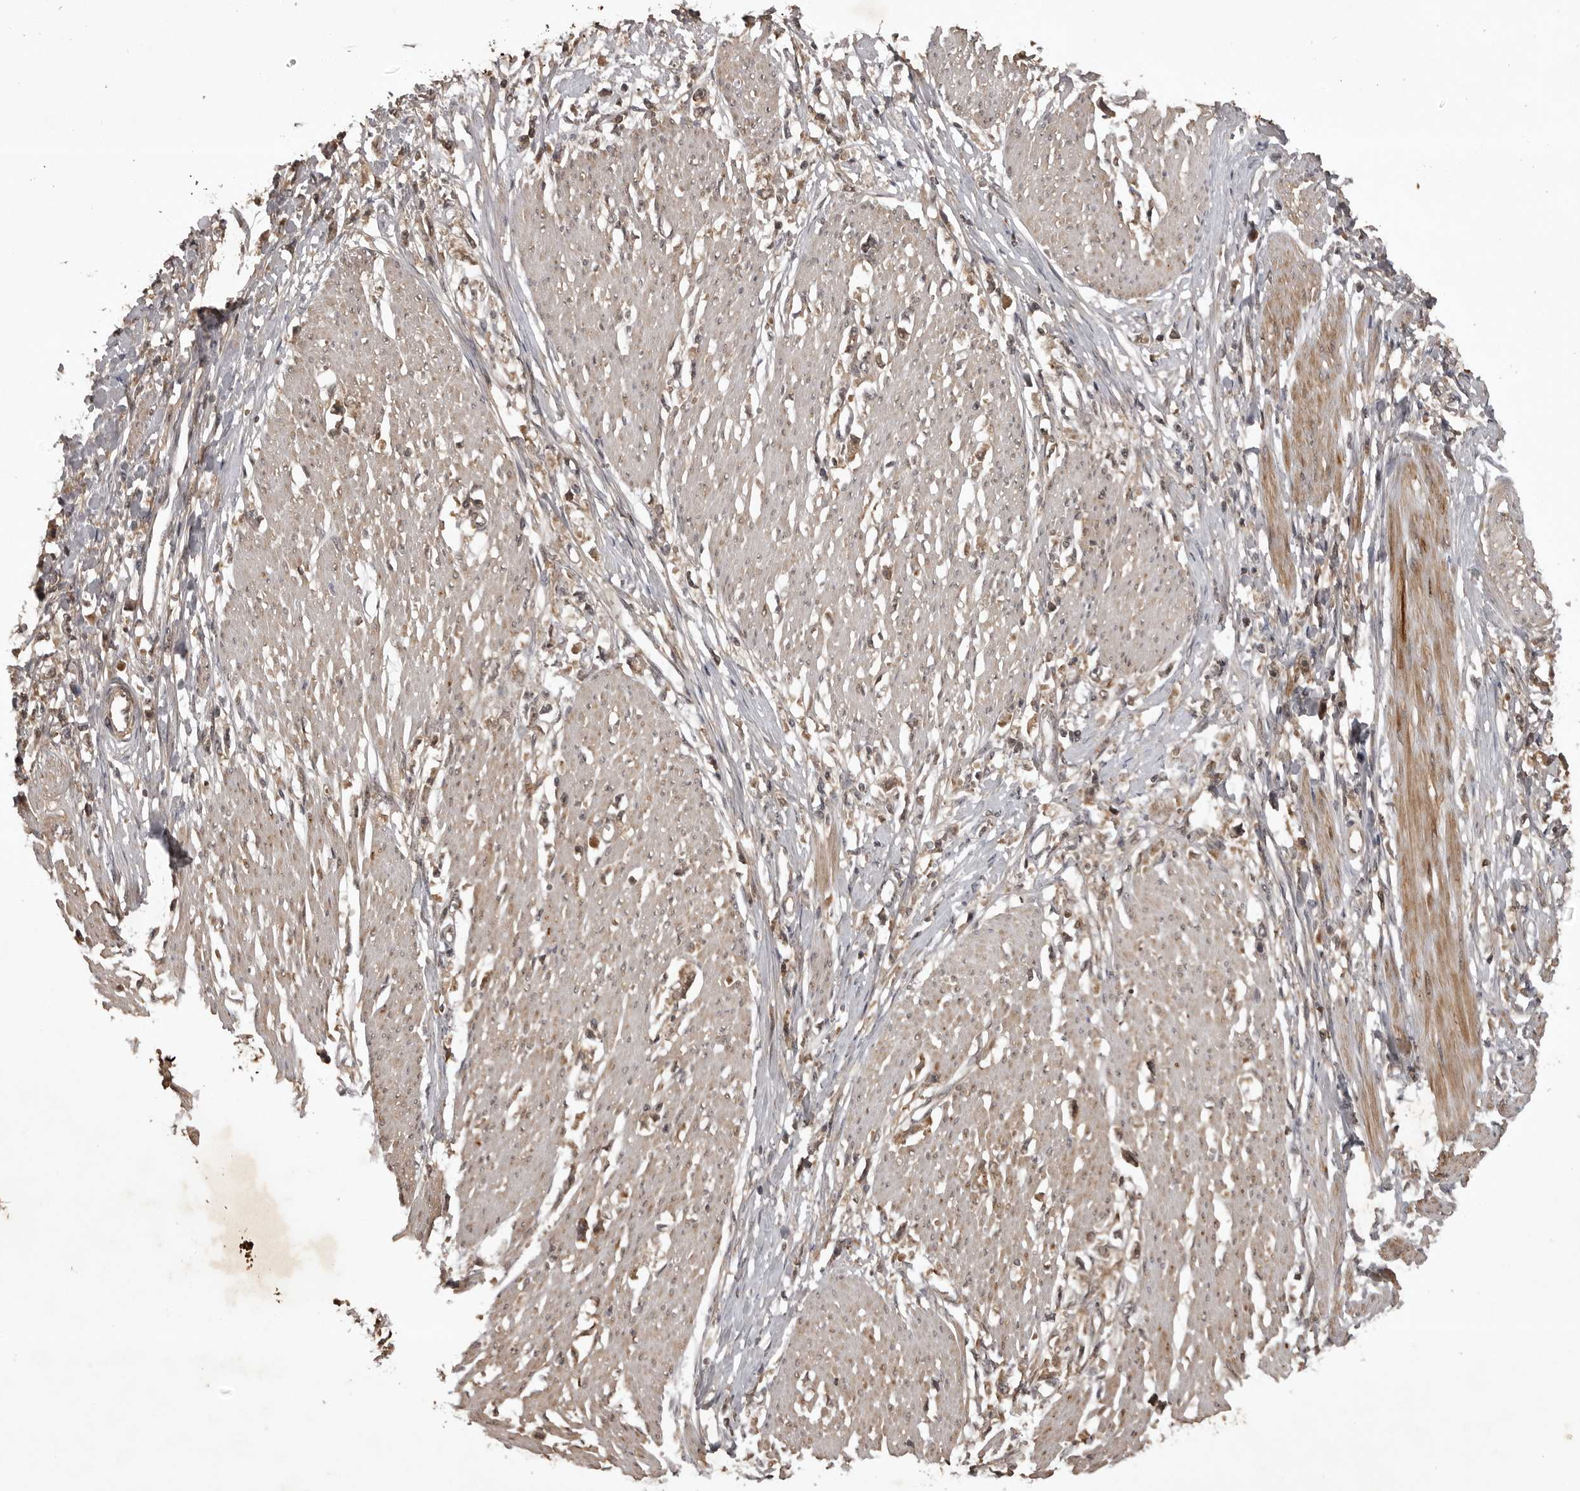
{"staining": {"intensity": "weak", "quantity": "25%-75%", "location": "cytoplasmic/membranous,nuclear"}, "tissue": "stomach cancer", "cell_type": "Tumor cells", "image_type": "cancer", "snomed": [{"axis": "morphology", "description": "Adenocarcinoma, NOS"}, {"axis": "topography", "description": "Stomach"}], "caption": "Approximately 25%-75% of tumor cells in human adenocarcinoma (stomach) demonstrate weak cytoplasmic/membranous and nuclear protein staining as visualized by brown immunohistochemical staining.", "gene": "AKAP7", "patient": {"sex": "female", "age": 59}}